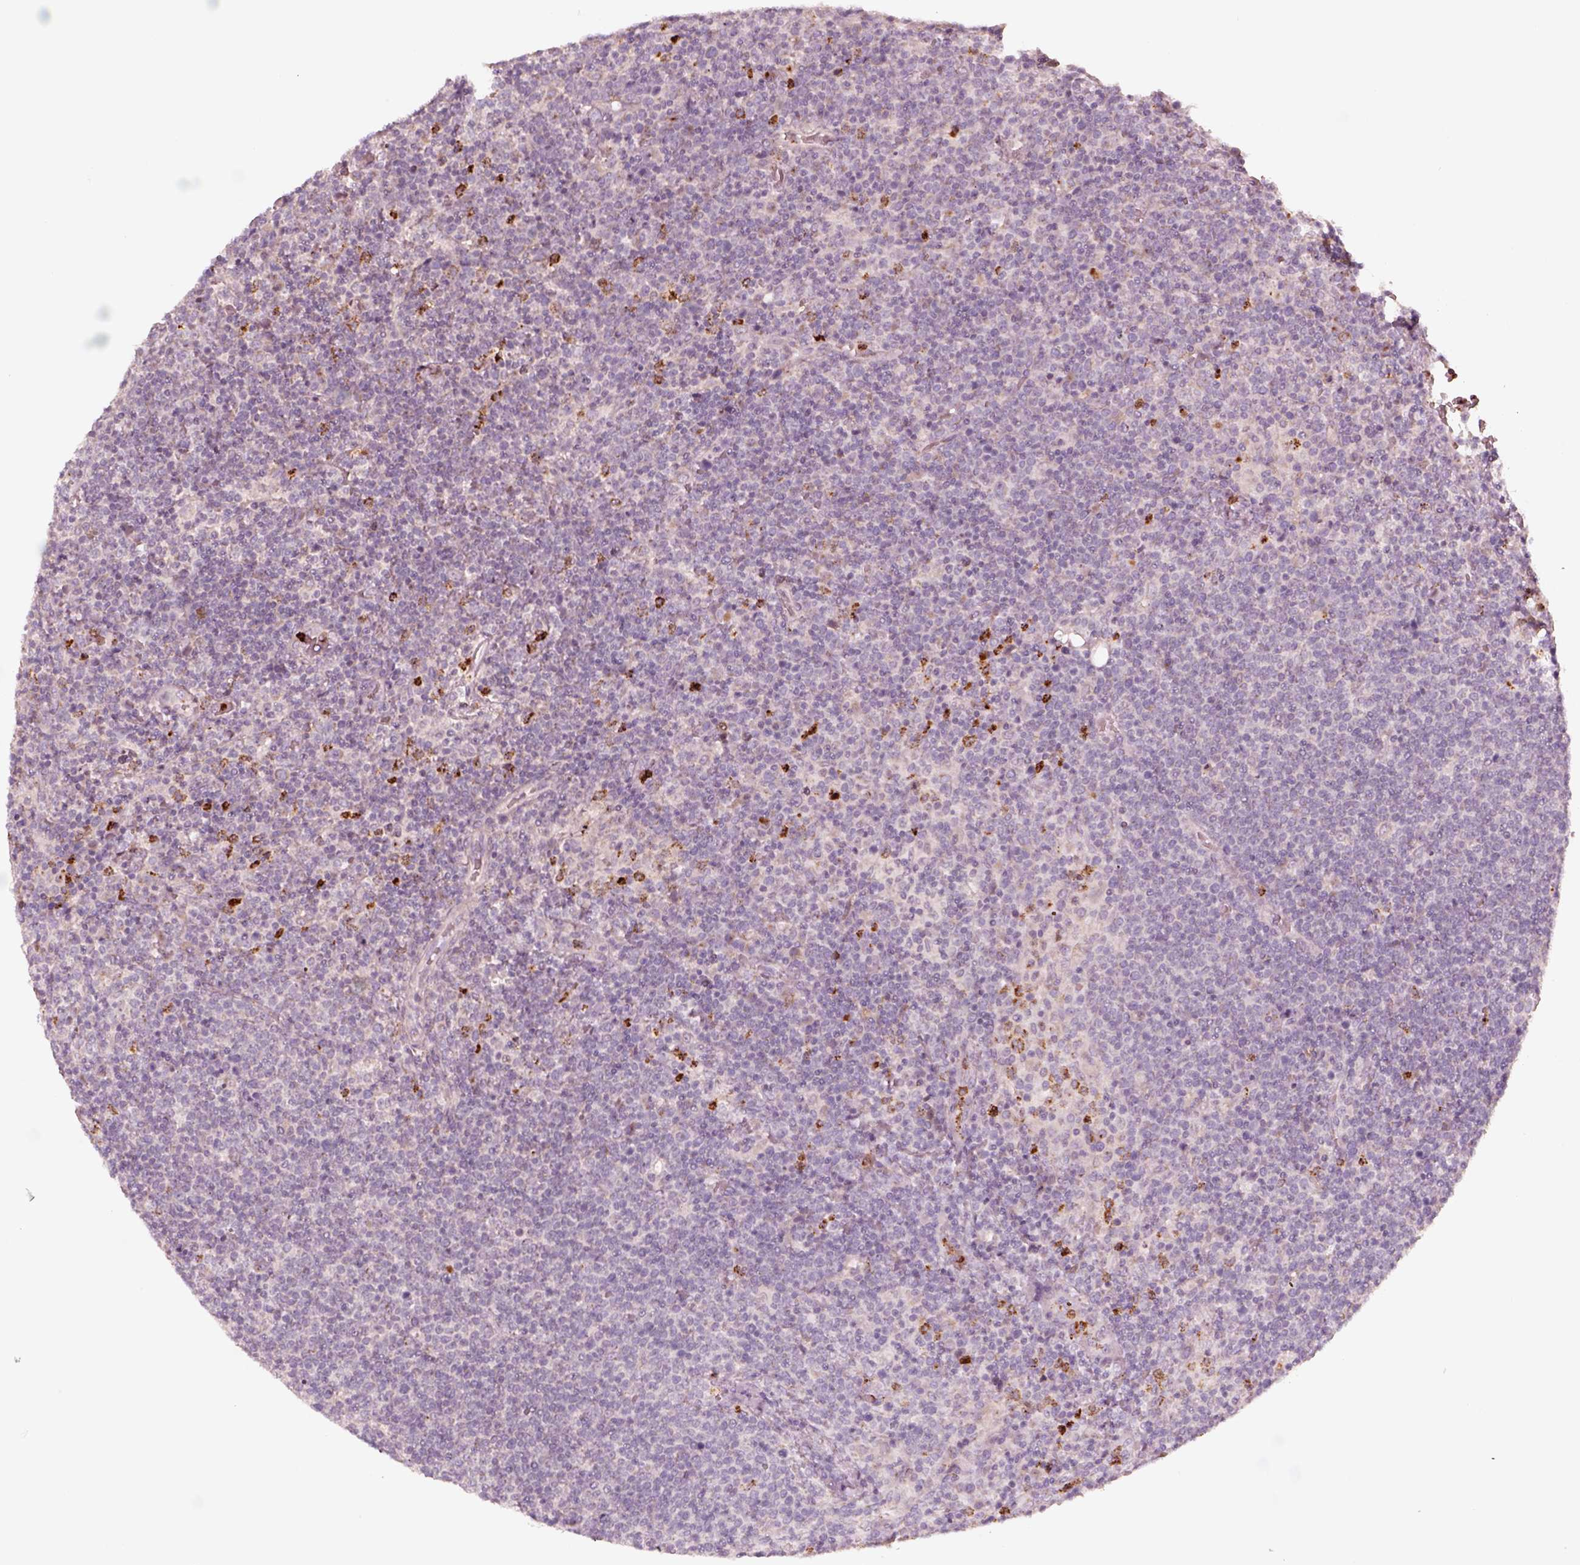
{"staining": {"intensity": "negative", "quantity": "none", "location": "none"}, "tissue": "lymphoma", "cell_type": "Tumor cells", "image_type": "cancer", "snomed": [{"axis": "morphology", "description": "Malignant lymphoma, non-Hodgkin's type, High grade"}, {"axis": "topography", "description": "Lymph node"}], "caption": "High magnification brightfield microscopy of lymphoma stained with DAB (3,3'-diaminobenzidine) (brown) and counterstained with hematoxylin (blue): tumor cells show no significant staining. (Brightfield microscopy of DAB immunohistochemistry at high magnification).", "gene": "ABCA7", "patient": {"sex": "male", "age": 61}}